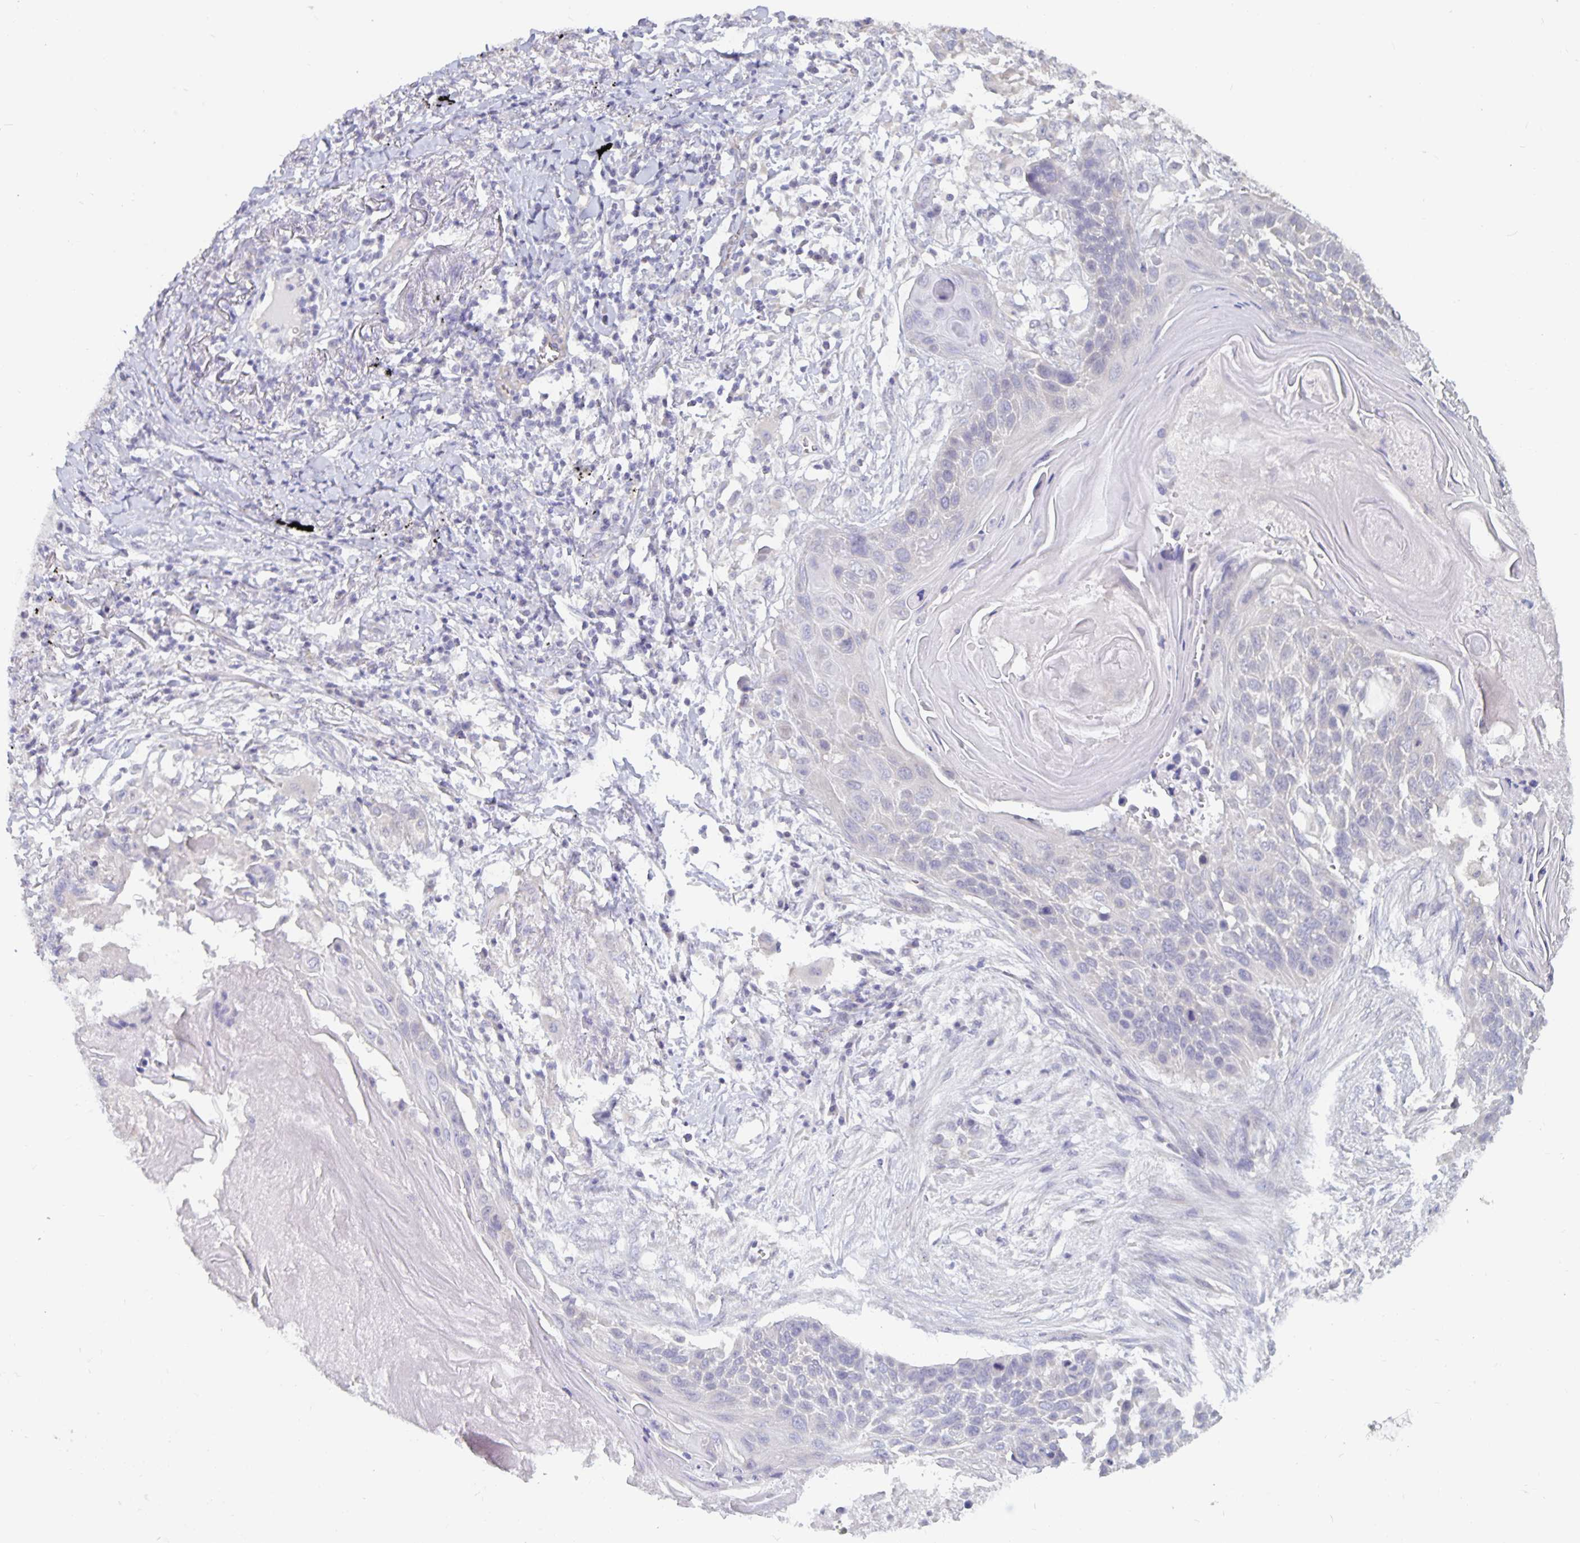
{"staining": {"intensity": "negative", "quantity": "none", "location": "none"}, "tissue": "lung cancer", "cell_type": "Tumor cells", "image_type": "cancer", "snomed": [{"axis": "morphology", "description": "Squamous cell carcinoma, NOS"}, {"axis": "topography", "description": "Lung"}], "caption": "The histopathology image displays no staining of tumor cells in lung cancer.", "gene": "PLCB3", "patient": {"sex": "male", "age": 78}}